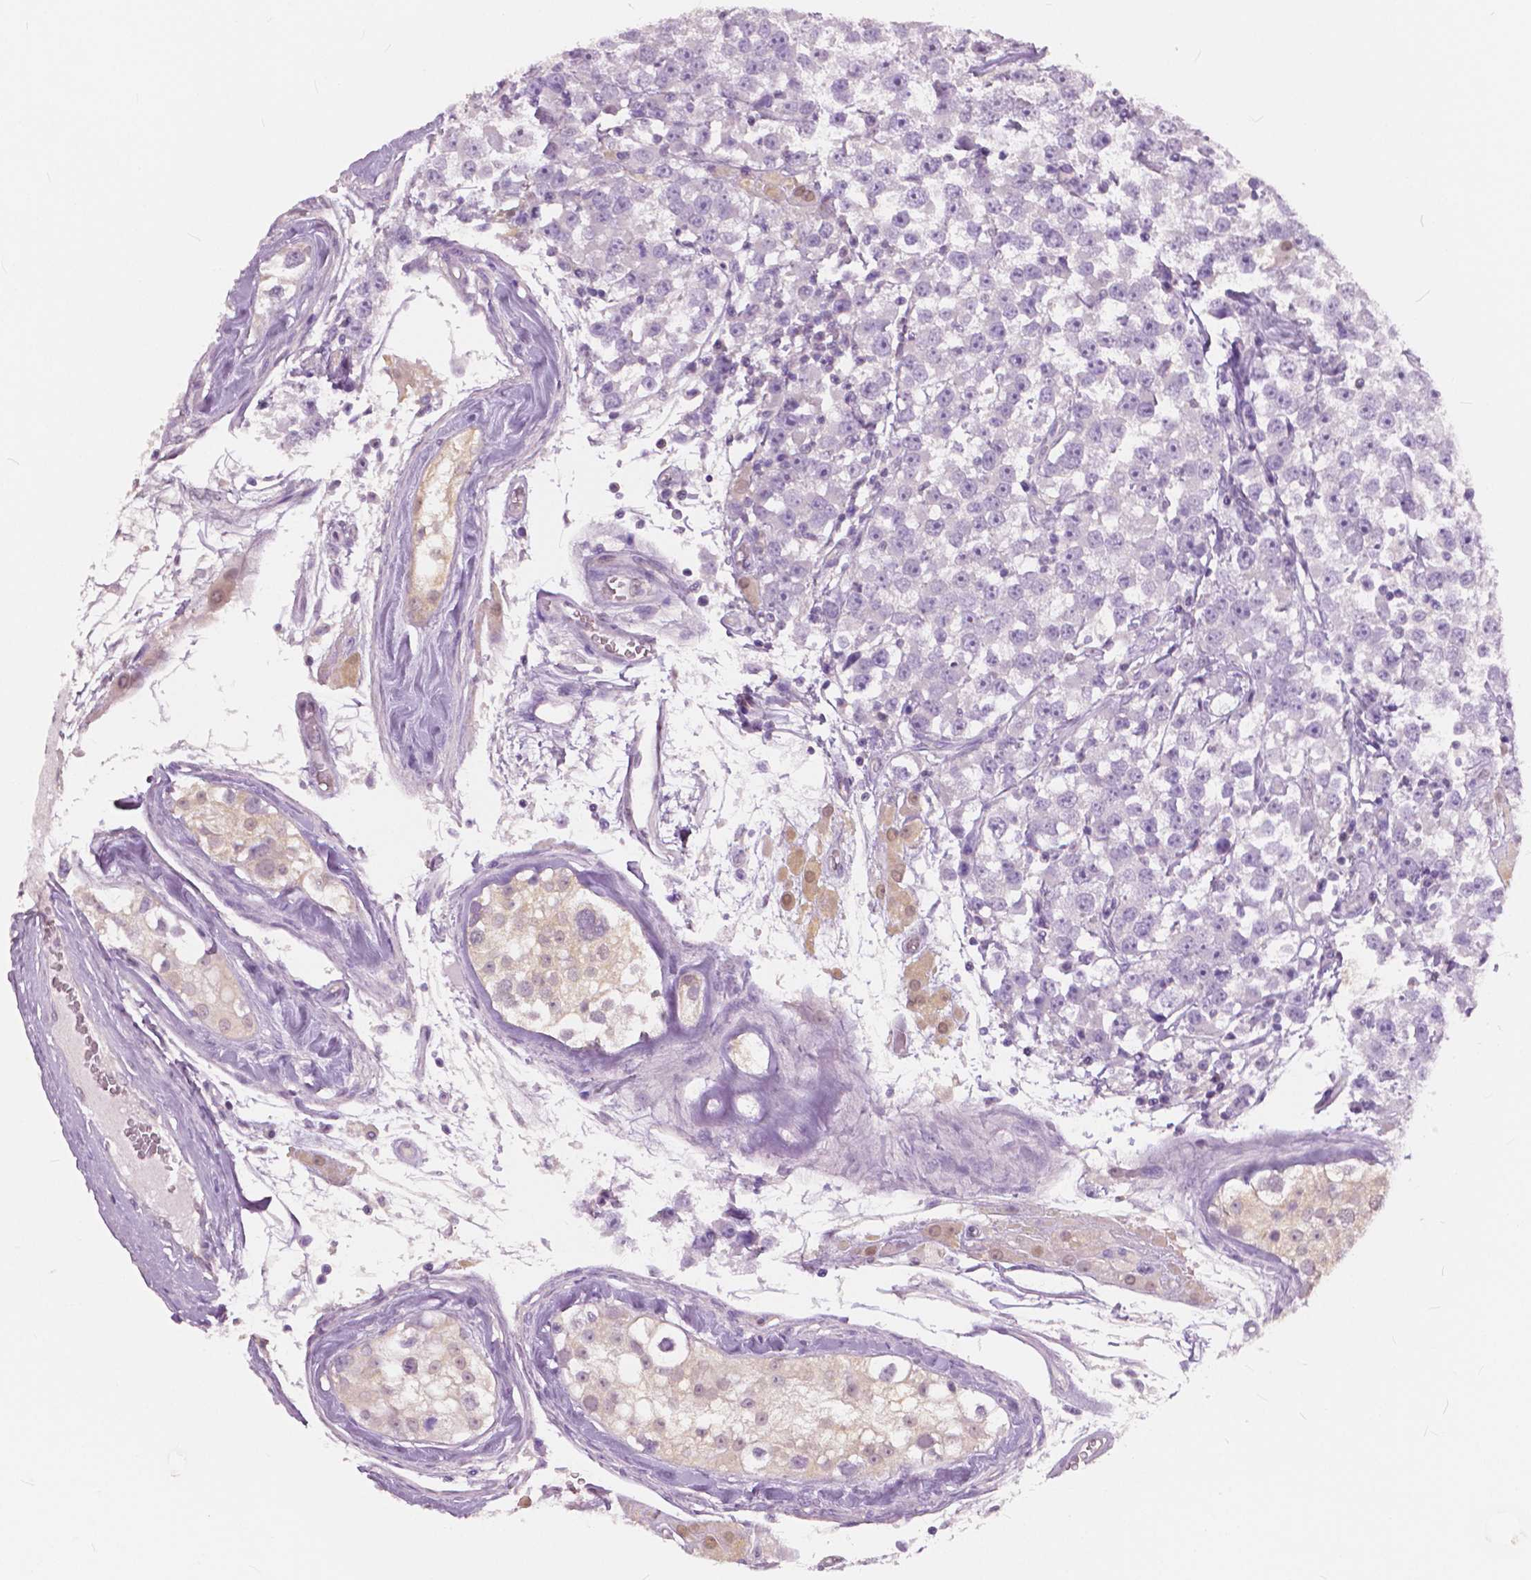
{"staining": {"intensity": "negative", "quantity": "none", "location": "none"}, "tissue": "testis cancer", "cell_type": "Tumor cells", "image_type": "cancer", "snomed": [{"axis": "morphology", "description": "Seminoma, NOS"}, {"axis": "topography", "description": "Testis"}], "caption": "This histopathology image is of testis seminoma stained with immunohistochemistry to label a protein in brown with the nuclei are counter-stained blue. There is no positivity in tumor cells.", "gene": "TKFC", "patient": {"sex": "male", "age": 34}}